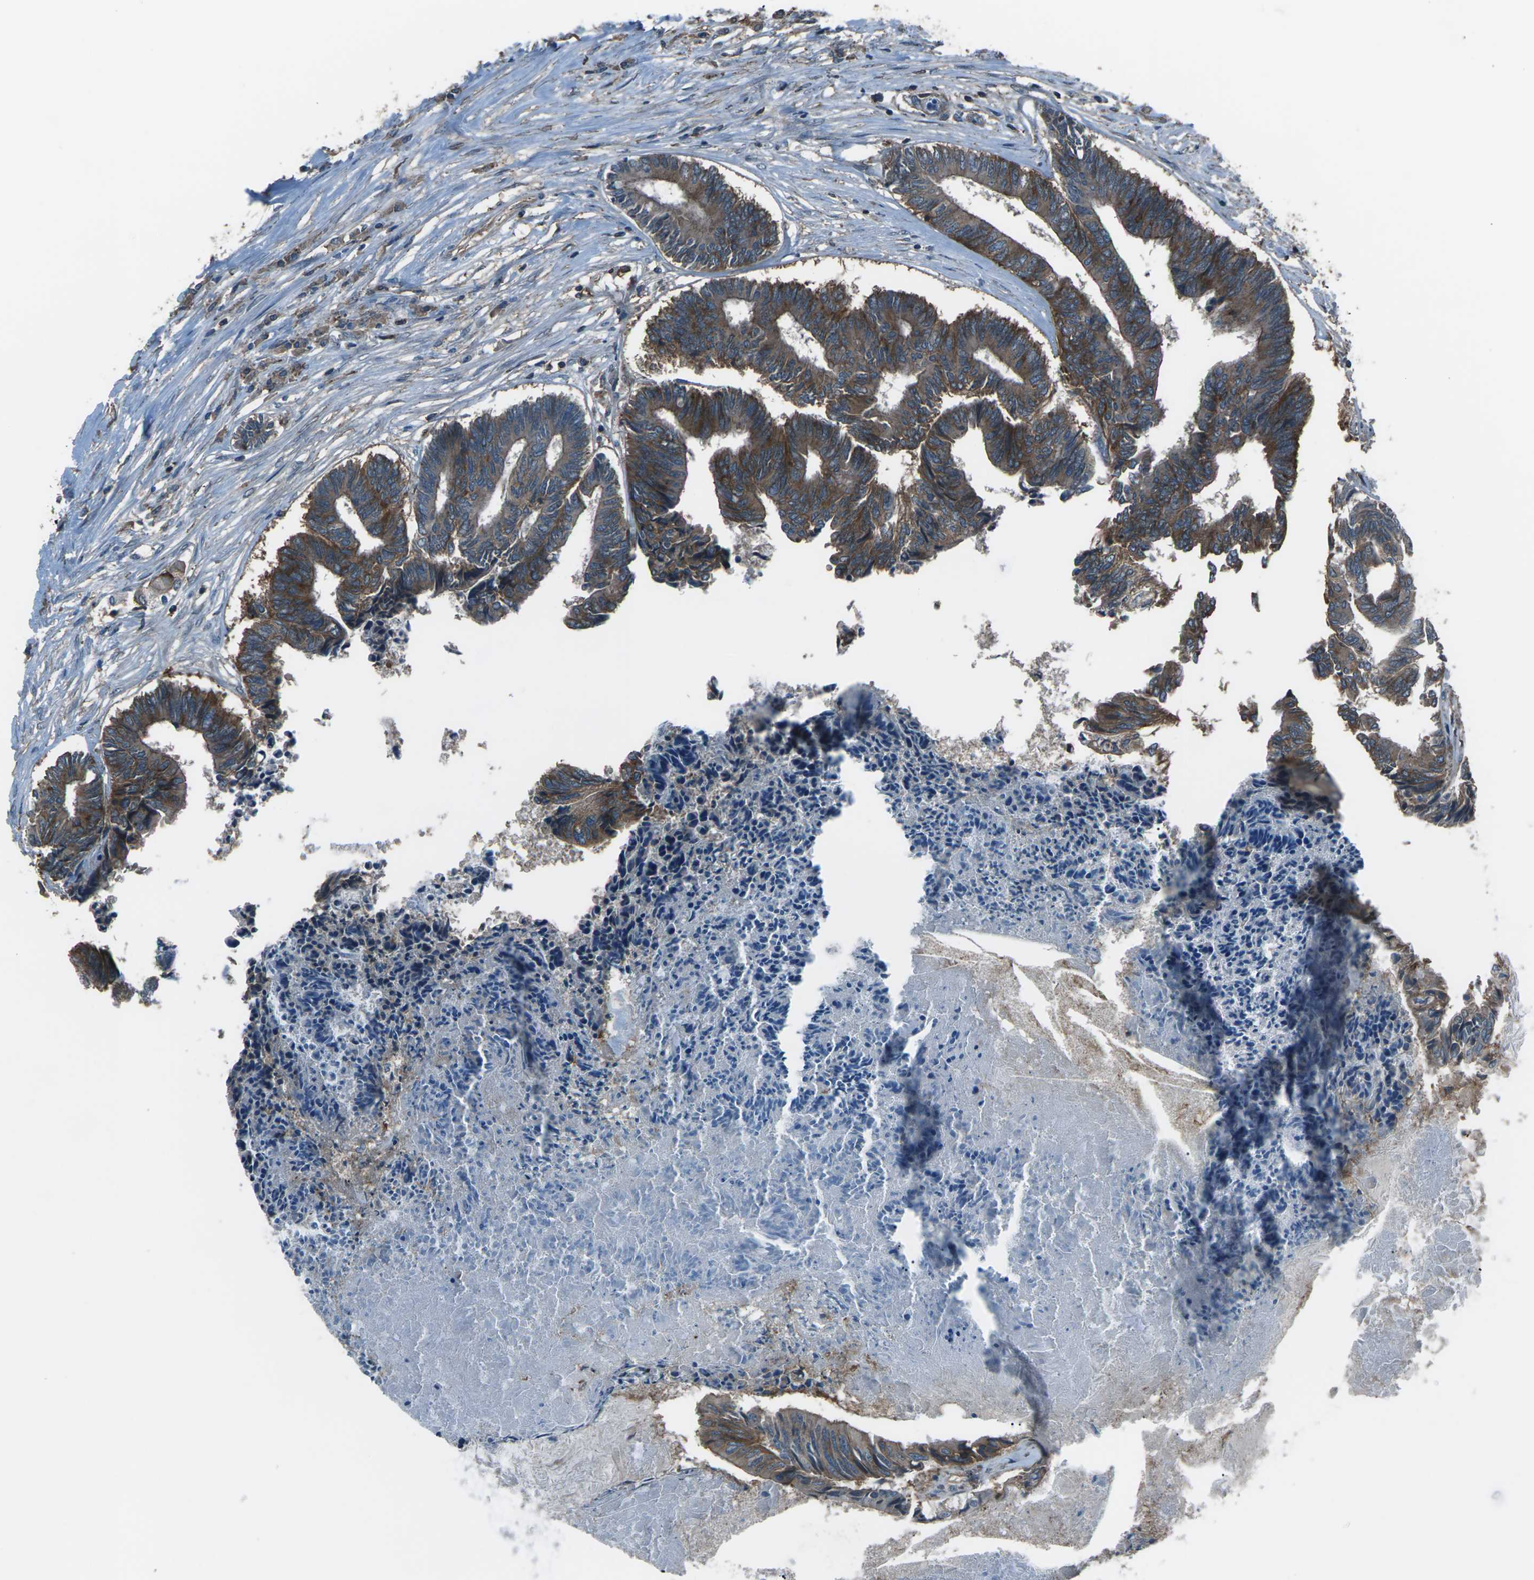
{"staining": {"intensity": "moderate", "quantity": ">75%", "location": "cytoplasmic/membranous"}, "tissue": "colorectal cancer", "cell_type": "Tumor cells", "image_type": "cancer", "snomed": [{"axis": "morphology", "description": "Adenocarcinoma, NOS"}, {"axis": "topography", "description": "Rectum"}], "caption": "Colorectal cancer stained with a protein marker displays moderate staining in tumor cells.", "gene": "CMTM4", "patient": {"sex": "male", "age": 63}}